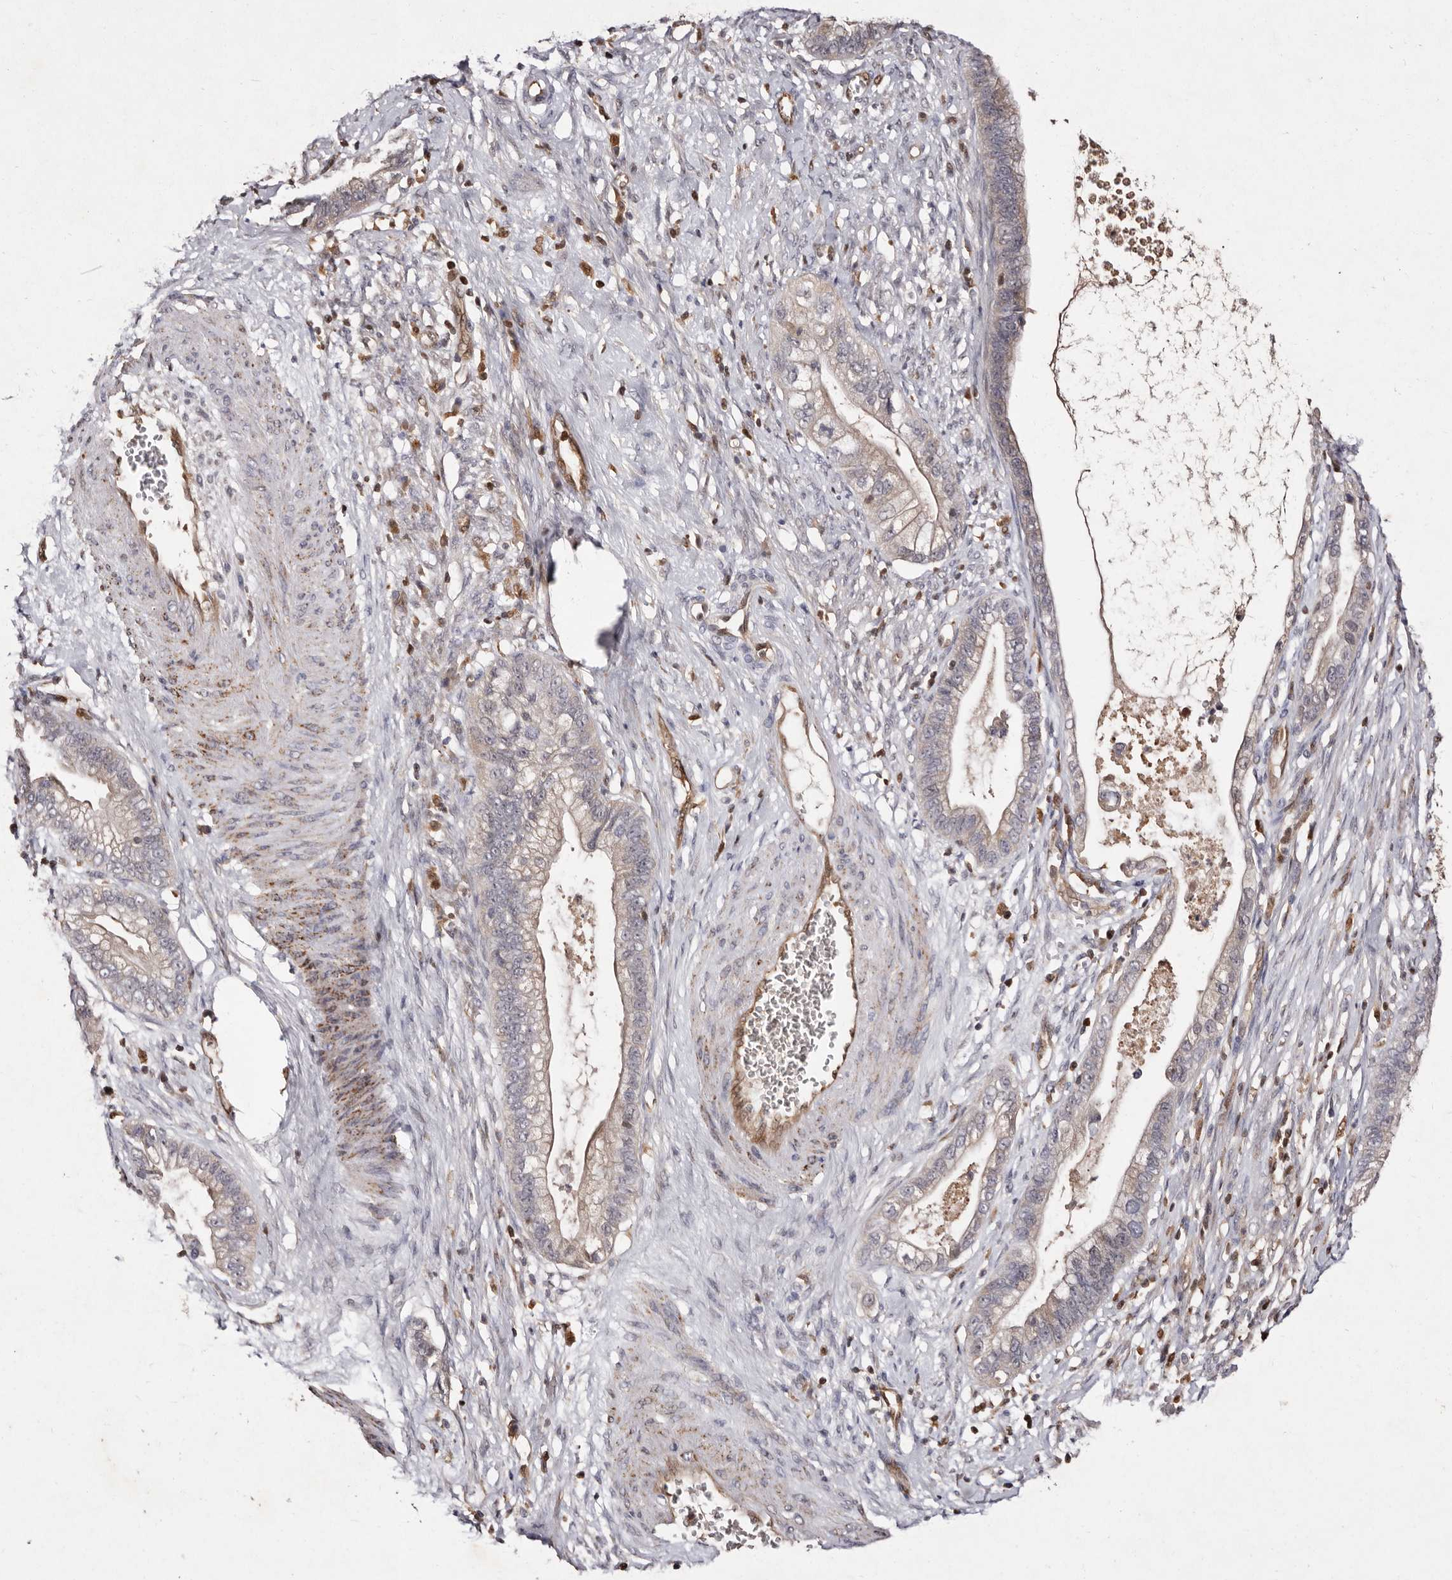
{"staining": {"intensity": "weak", "quantity": "25%-75%", "location": "cytoplasmic/membranous"}, "tissue": "cervical cancer", "cell_type": "Tumor cells", "image_type": "cancer", "snomed": [{"axis": "morphology", "description": "Adenocarcinoma, NOS"}, {"axis": "topography", "description": "Cervix"}], "caption": "Protein expression analysis of cervical adenocarcinoma displays weak cytoplasmic/membranous positivity in about 25%-75% of tumor cells. (IHC, brightfield microscopy, high magnification).", "gene": "GIMAP4", "patient": {"sex": "female", "age": 44}}